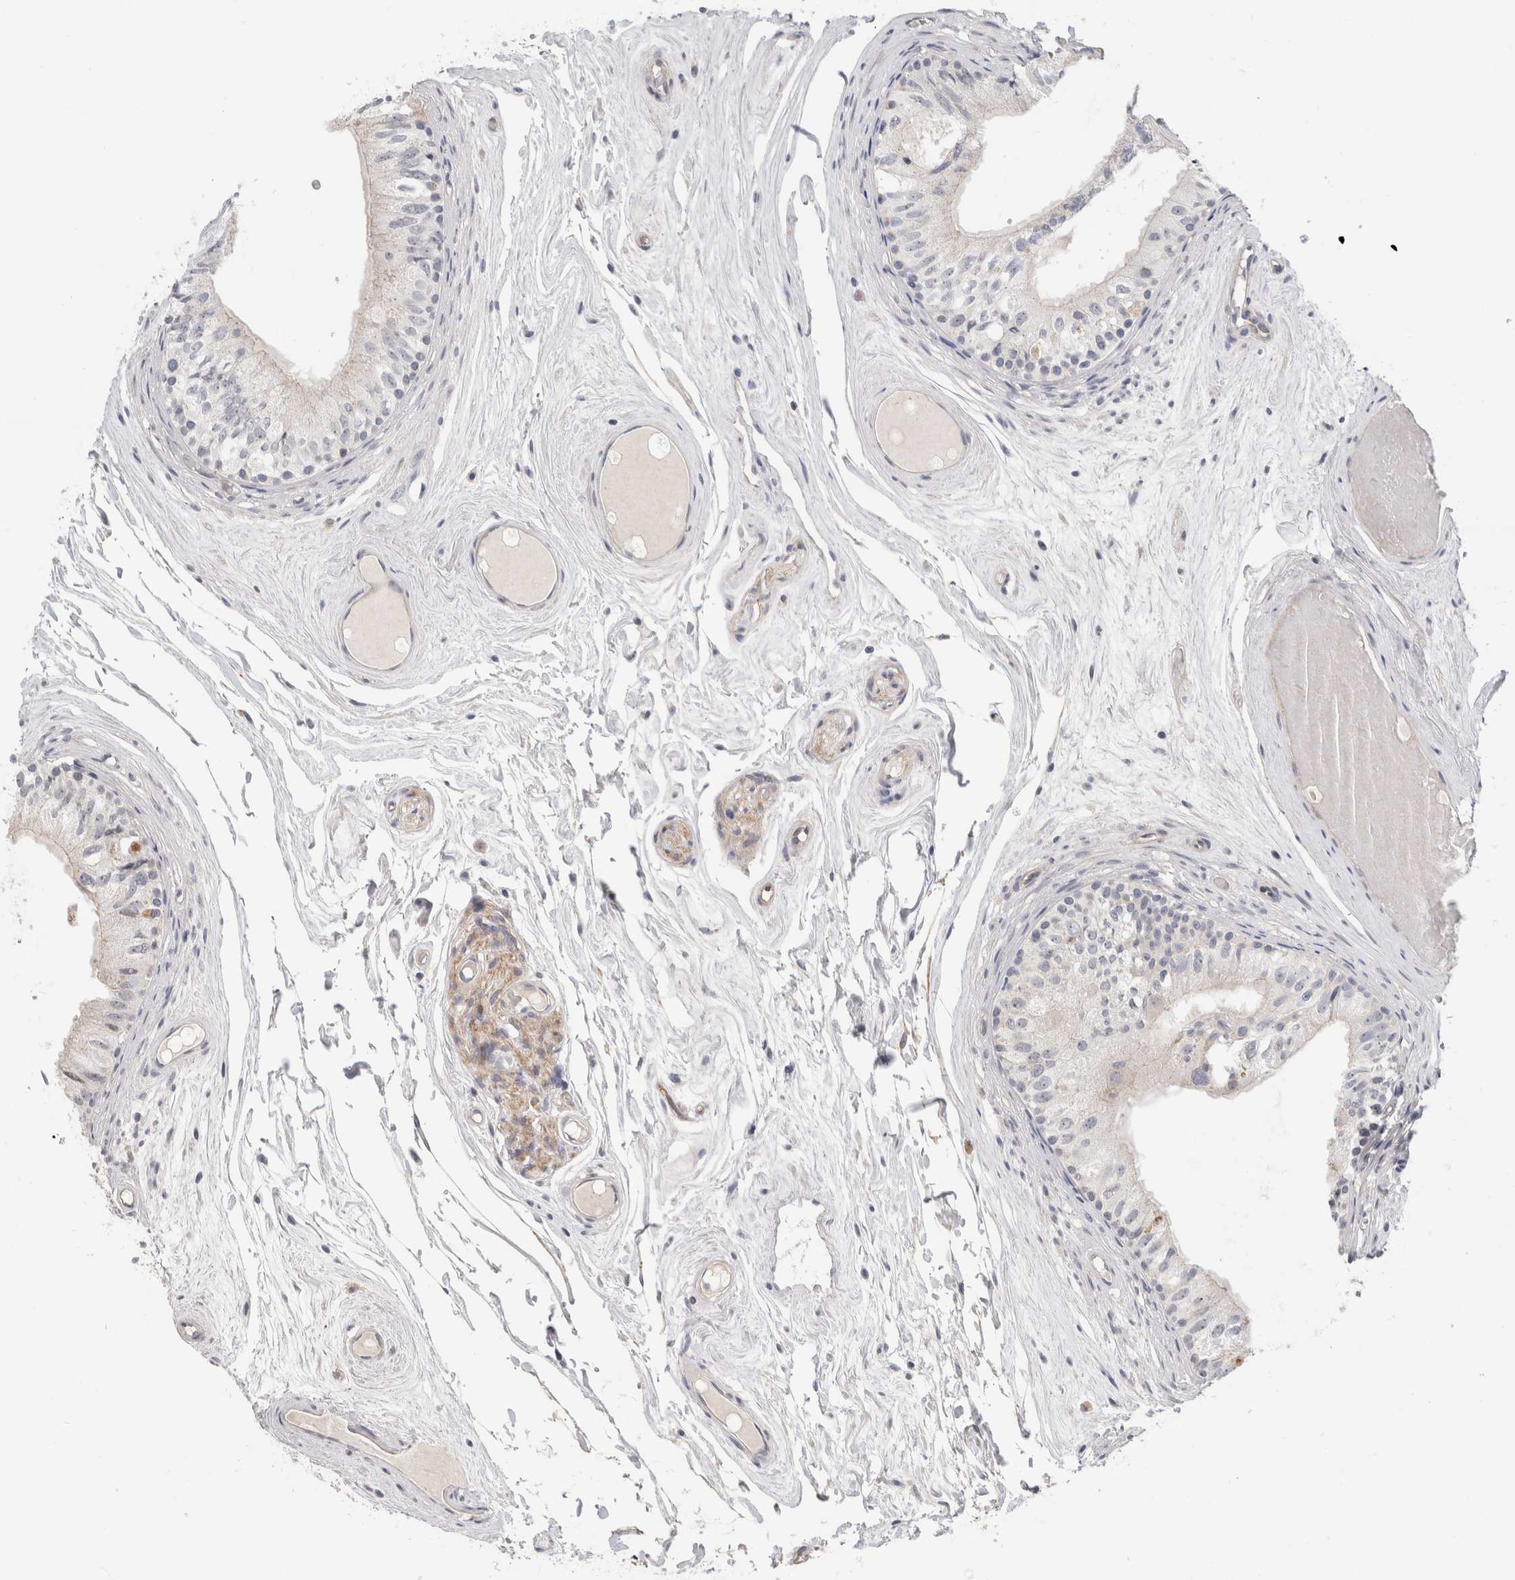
{"staining": {"intensity": "weak", "quantity": "<25%", "location": "cytoplasmic/membranous"}, "tissue": "epididymis", "cell_type": "Glandular cells", "image_type": "normal", "snomed": [{"axis": "morphology", "description": "Normal tissue, NOS"}, {"axis": "topography", "description": "Epididymis"}], "caption": "Immunohistochemical staining of unremarkable epididymis displays no significant positivity in glandular cells.", "gene": "AFP", "patient": {"sex": "male", "age": 79}}